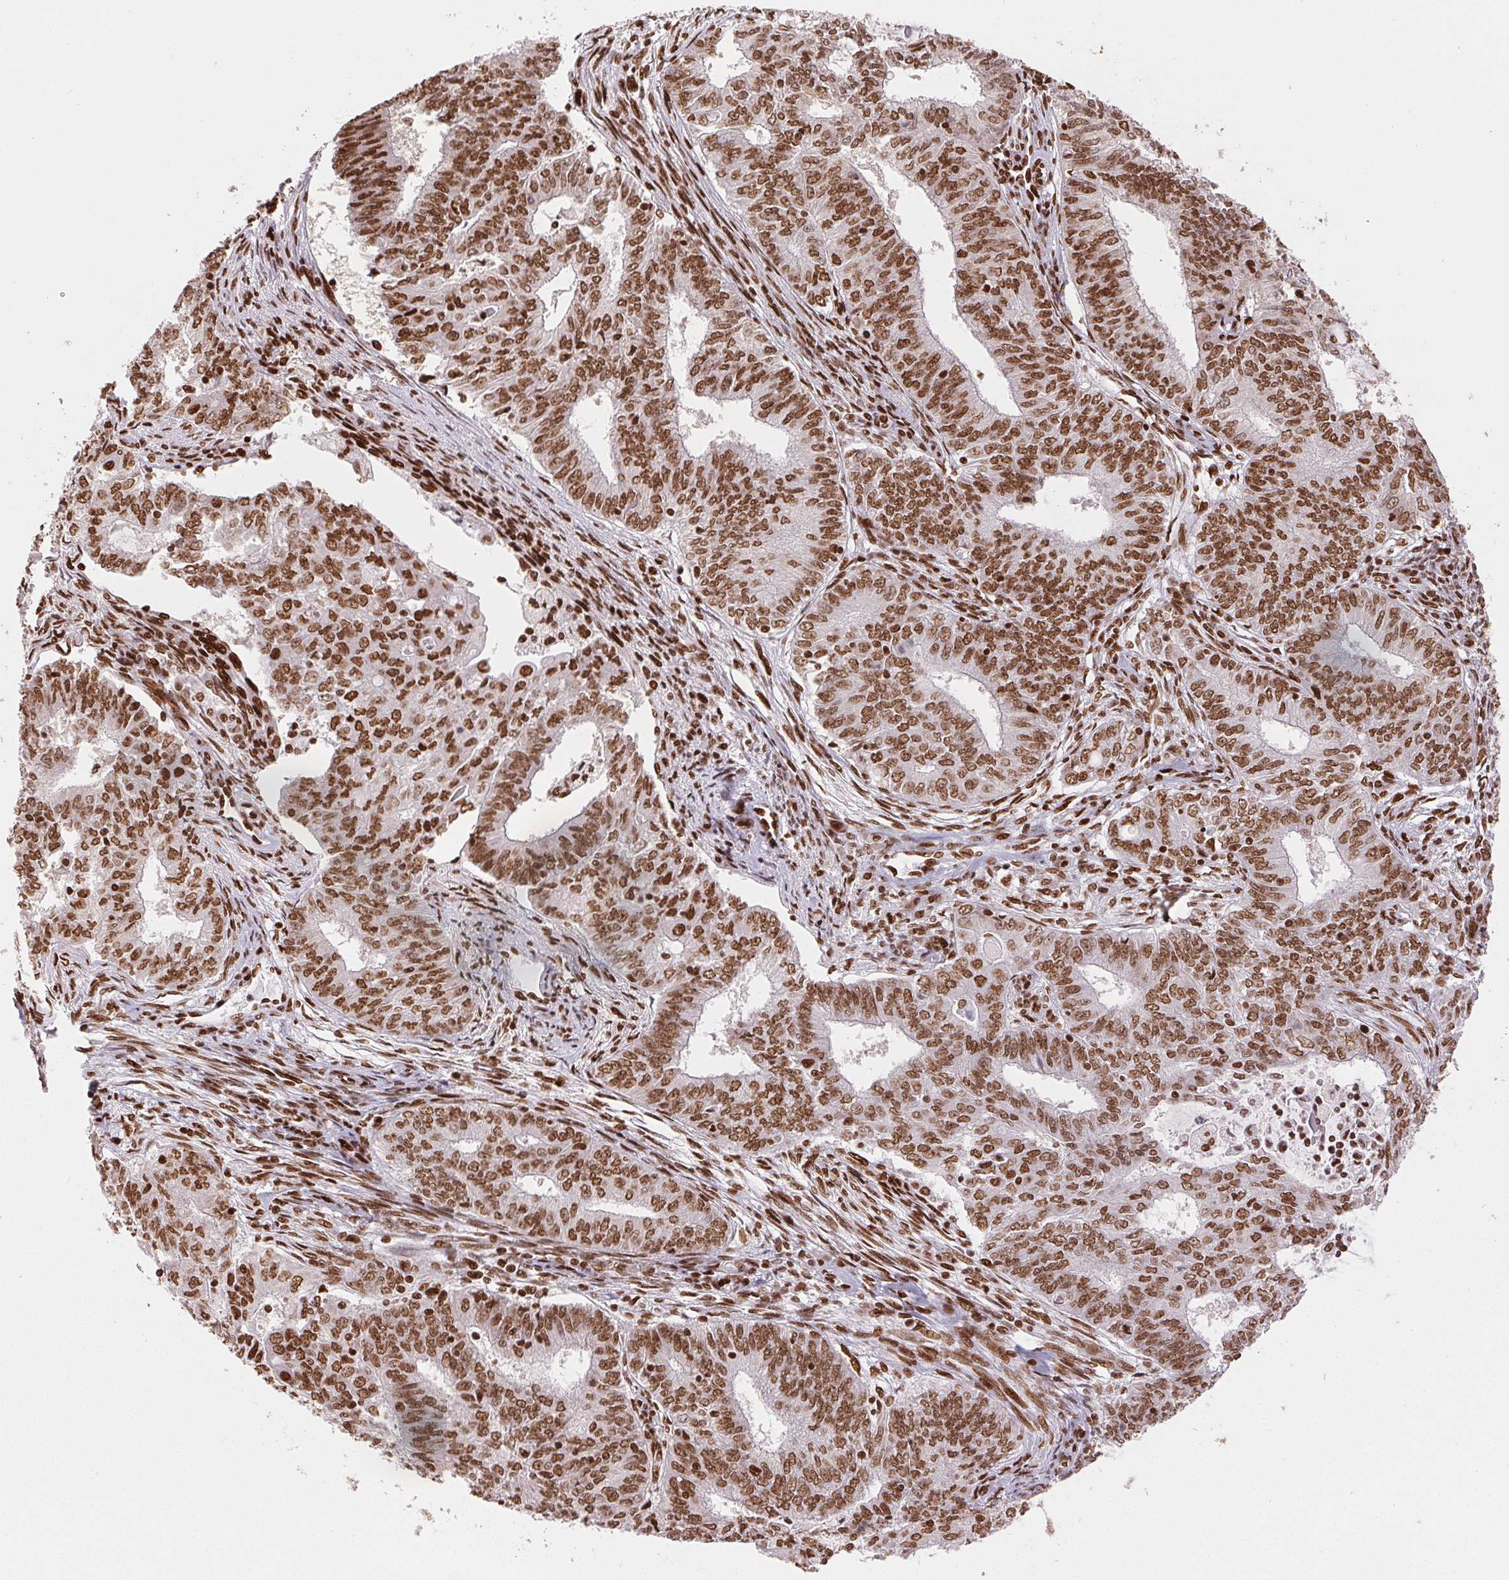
{"staining": {"intensity": "moderate", "quantity": ">75%", "location": "nuclear"}, "tissue": "endometrial cancer", "cell_type": "Tumor cells", "image_type": "cancer", "snomed": [{"axis": "morphology", "description": "Adenocarcinoma, NOS"}, {"axis": "topography", "description": "Endometrium"}], "caption": "Immunohistochemical staining of human endometrial cancer shows medium levels of moderate nuclear positivity in about >75% of tumor cells.", "gene": "ZNF80", "patient": {"sex": "female", "age": 62}}